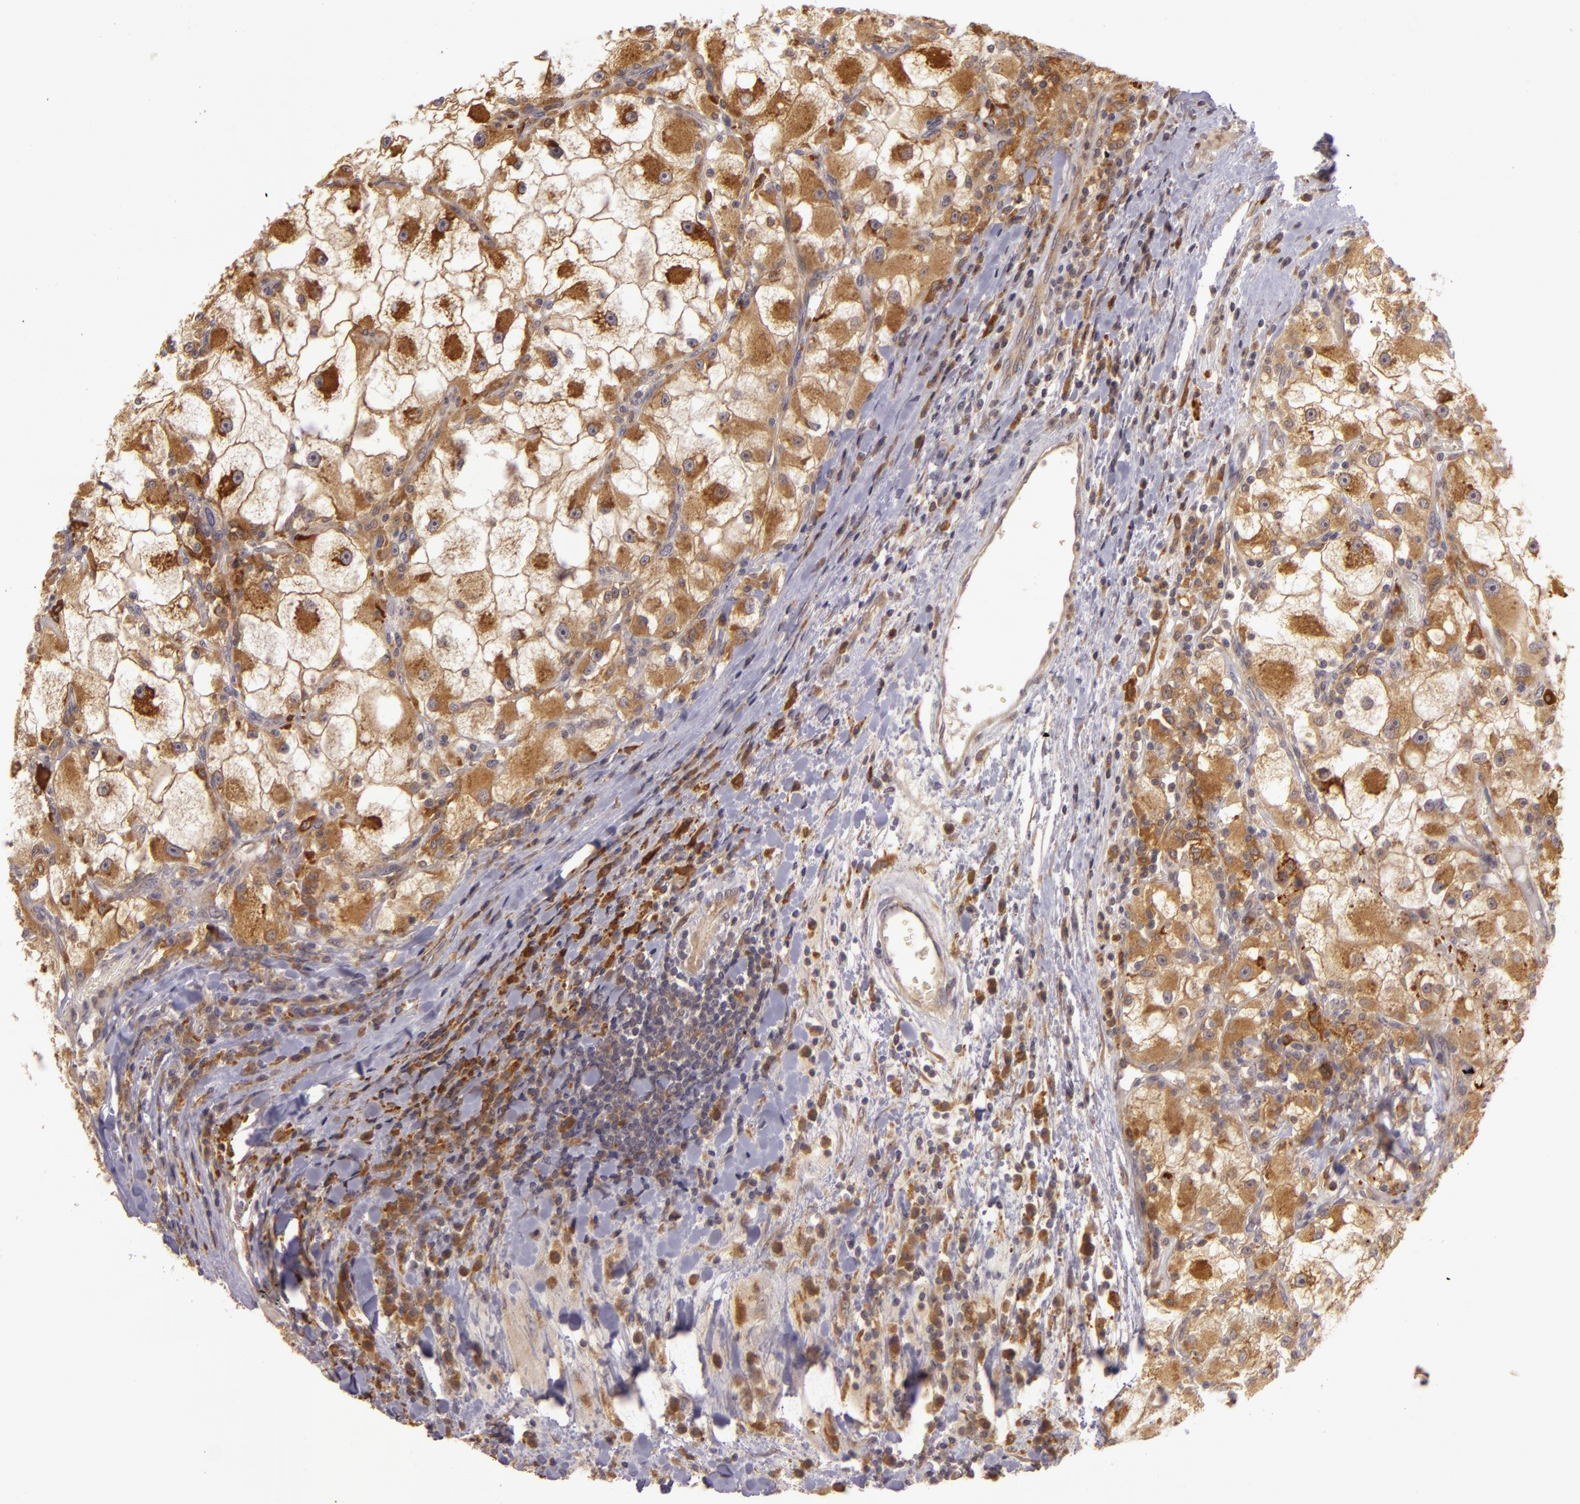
{"staining": {"intensity": "moderate", "quantity": "25%-75%", "location": "cytoplasmic/membranous"}, "tissue": "renal cancer", "cell_type": "Tumor cells", "image_type": "cancer", "snomed": [{"axis": "morphology", "description": "Adenocarcinoma, NOS"}, {"axis": "topography", "description": "Kidney"}], "caption": "Renal cancer (adenocarcinoma) stained with DAB immunohistochemistry (IHC) reveals medium levels of moderate cytoplasmic/membranous expression in about 25%-75% of tumor cells.", "gene": "PPP1R3F", "patient": {"sex": "female", "age": 73}}